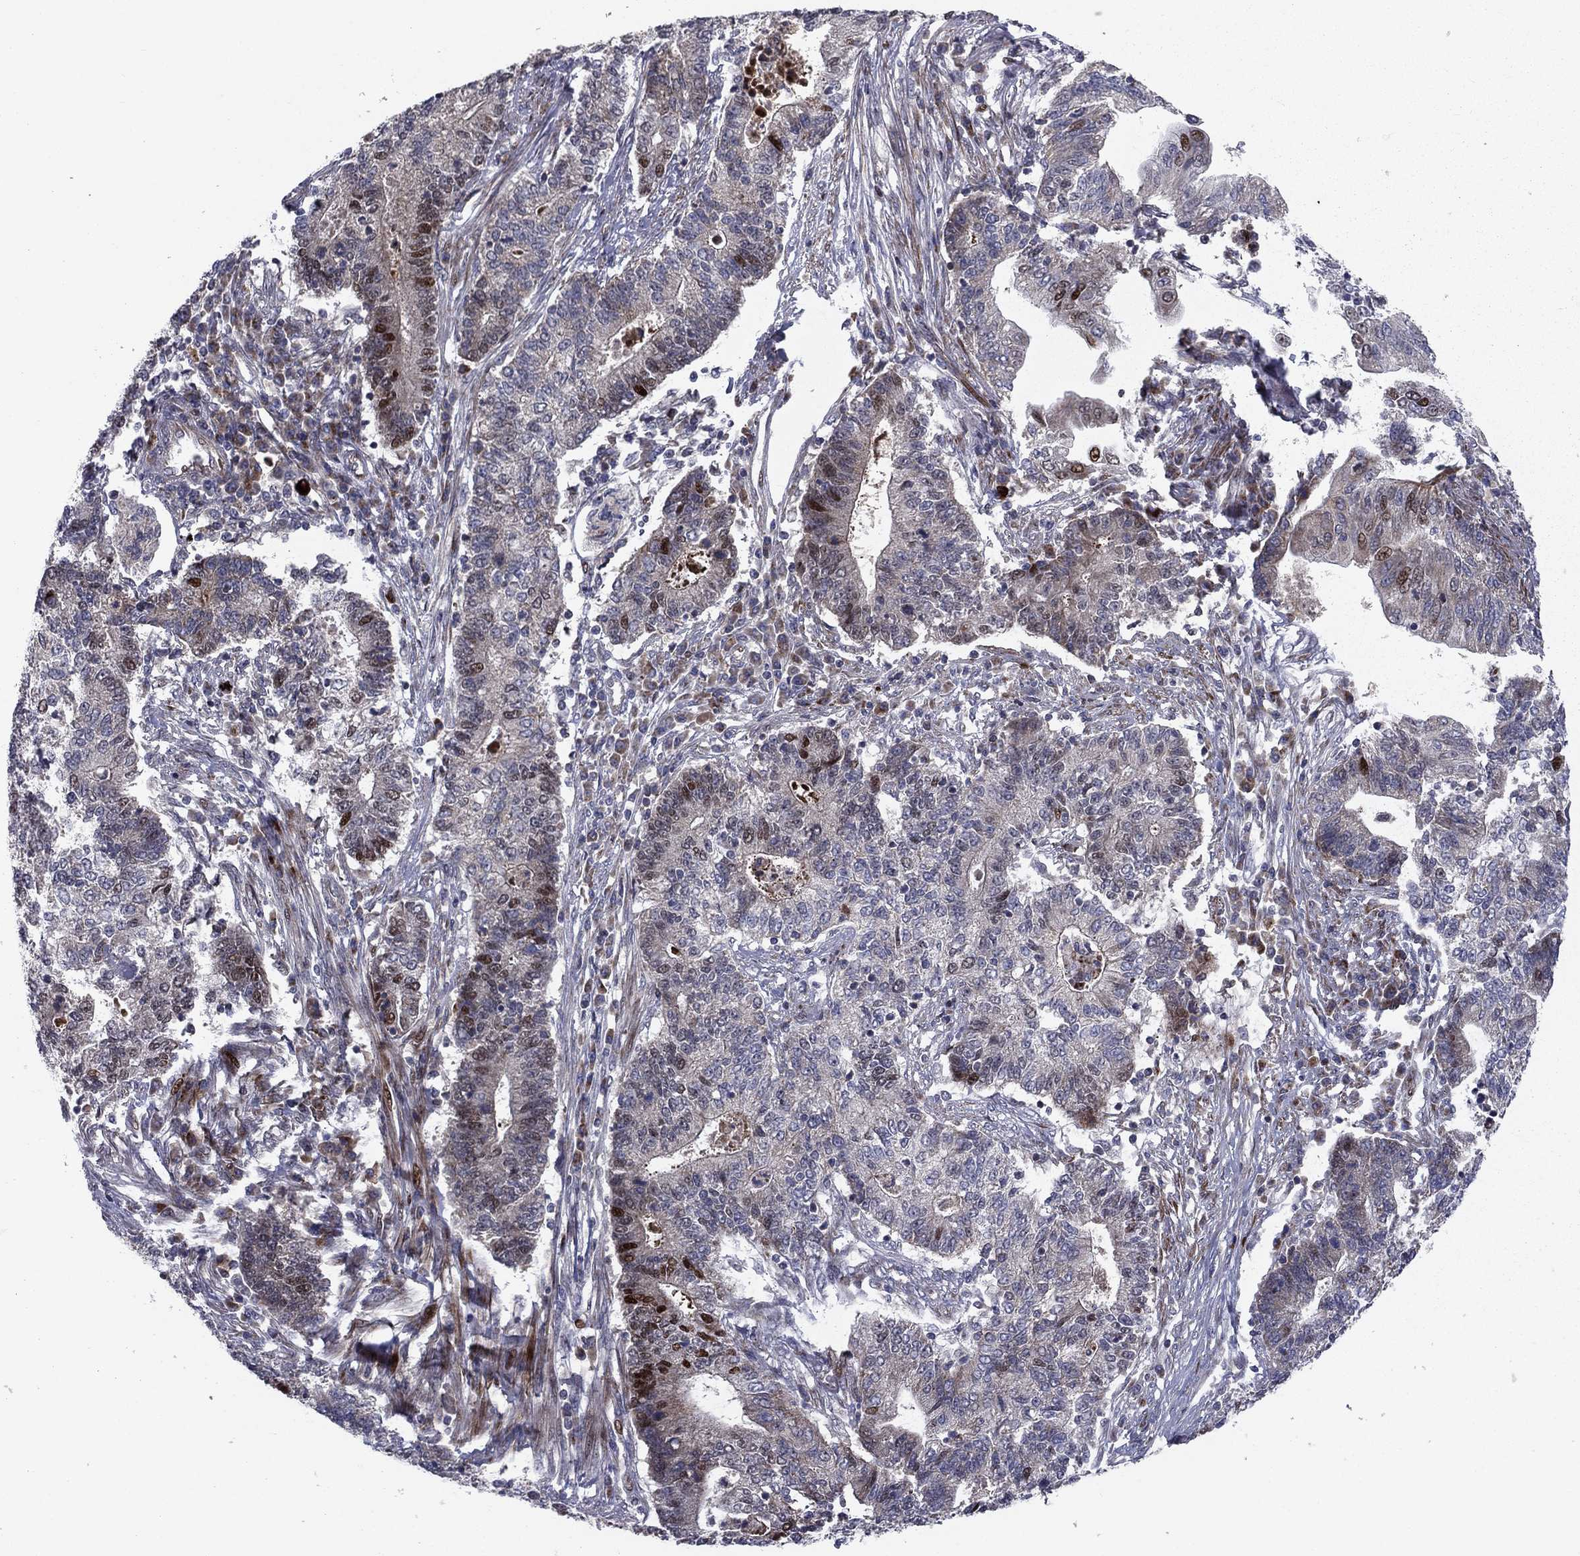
{"staining": {"intensity": "strong", "quantity": "<25%", "location": "nuclear"}, "tissue": "endometrial cancer", "cell_type": "Tumor cells", "image_type": "cancer", "snomed": [{"axis": "morphology", "description": "Adenocarcinoma, NOS"}, {"axis": "topography", "description": "Uterus"}, {"axis": "topography", "description": "Endometrium"}], "caption": "Endometrial cancer stained for a protein (brown) shows strong nuclear positive expression in approximately <25% of tumor cells.", "gene": "MIOS", "patient": {"sex": "female", "age": 54}}